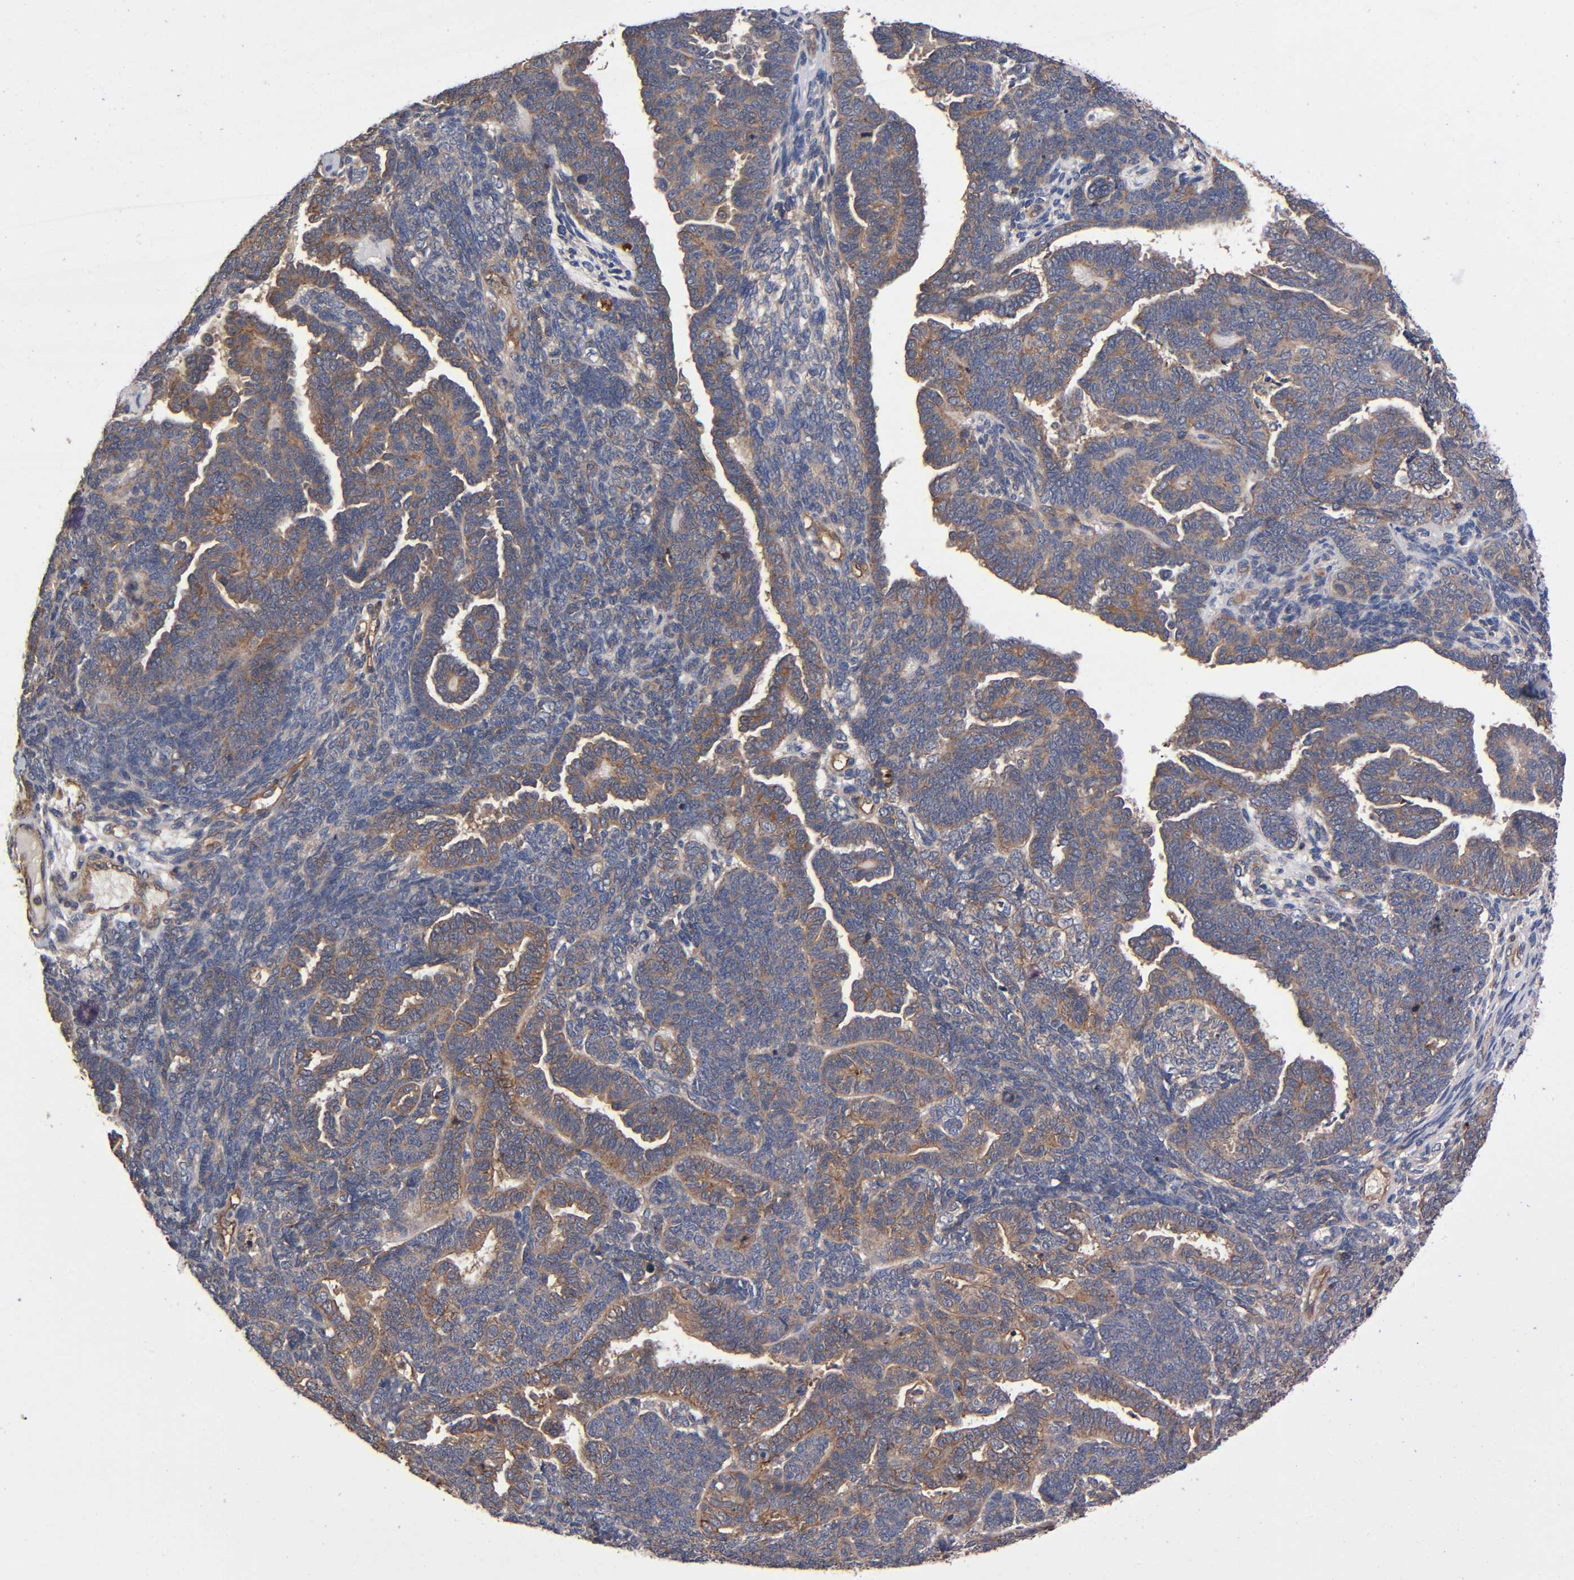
{"staining": {"intensity": "moderate", "quantity": "25%-75%", "location": "cytoplasmic/membranous"}, "tissue": "endometrial cancer", "cell_type": "Tumor cells", "image_type": "cancer", "snomed": [{"axis": "morphology", "description": "Neoplasm, malignant, NOS"}, {"axis": "topography", "description": "Endometrium"}], "caption": "Protein staining of endometrial cancer (neoplasm (malignant)) tissue displays moderate cytoplasmic/membranous staining in approximately 25%-75% of tumor cells. (brown staining indicates protein expression, while blue staining denotes nuclei).", "gene": "LAMTOR2", "patient": {"sex": "female", "age": 74}}